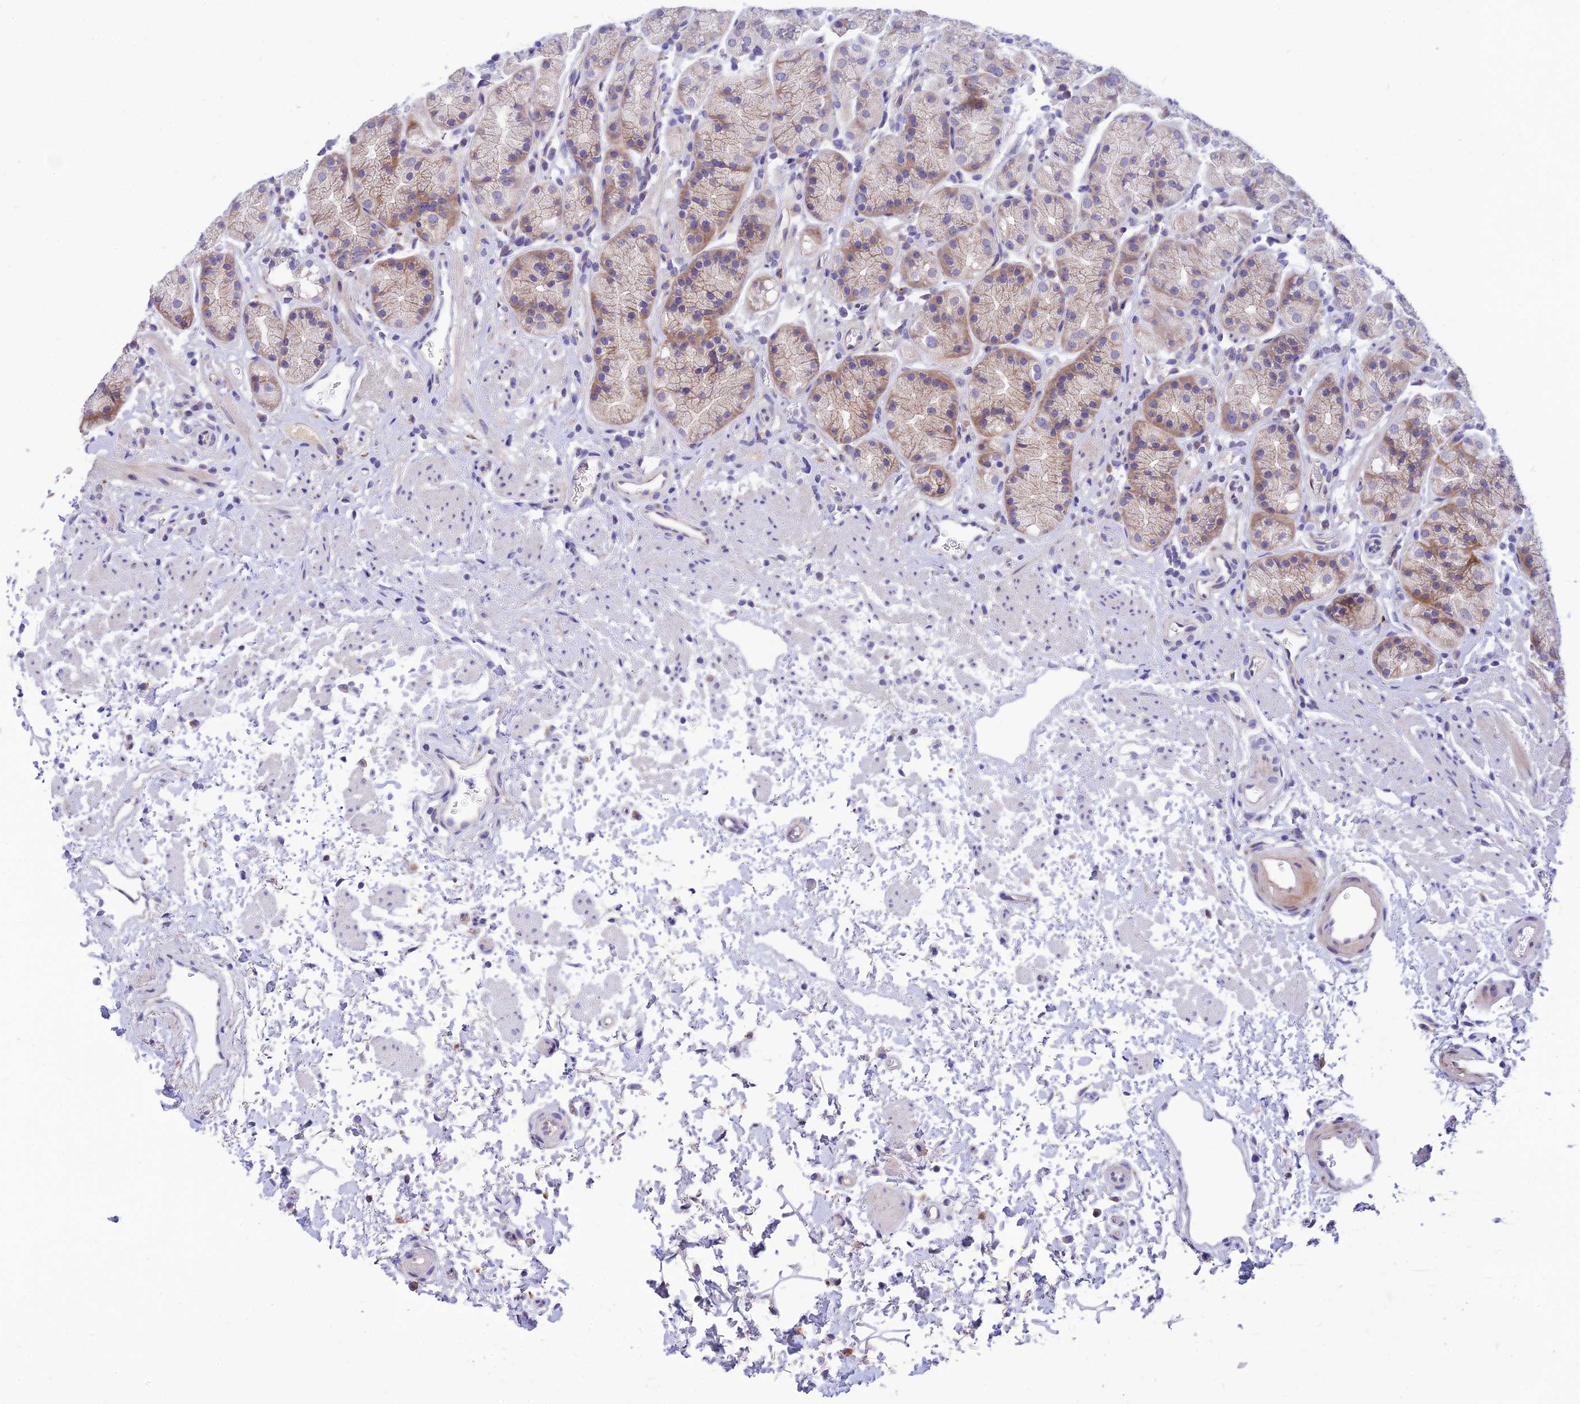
{"staining": {"intensity": "moderate", "quantity": "25%-75%", "location": "cytoplasmic/membranous"}, "tissue": "stomach", "cell_type": "Glandular cells", "image_type": "normal", "snomed": [{"axis": "morphology", "description": "Normal tissue, NOS"}, {"axis": "topography", "description": "Stomach"}], "caption": "DAB (3,3'-diaminobenzidine) immunohistochemical staining of unremarkable stomach displays moderate cytoplasmic/membranous protein expression in about 25%-75% of glandular cells.", "gene": "CCDC157", "patient": {"sex": "male", "age": 63}}